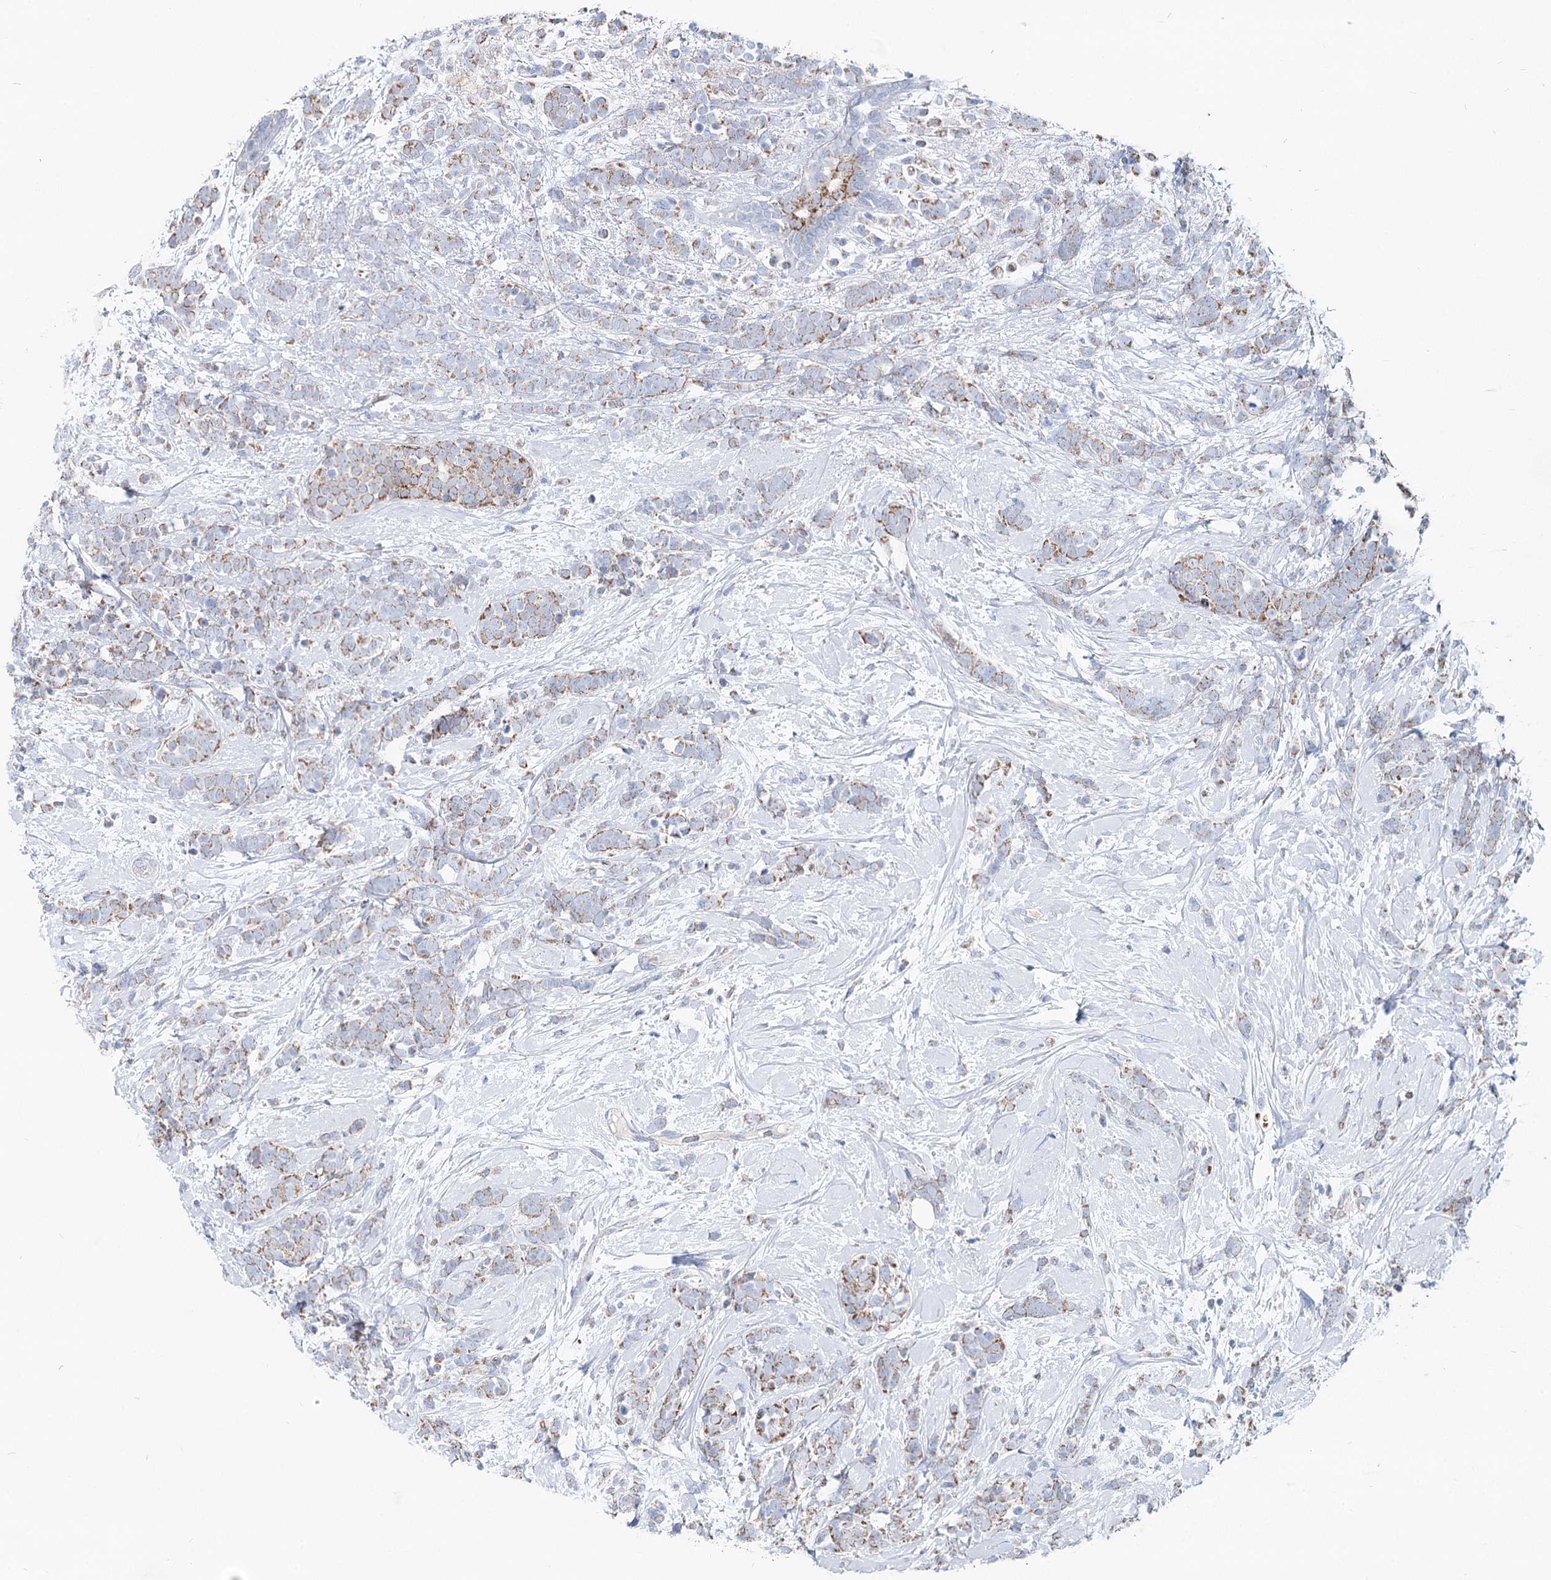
{"staining": {"intensity": "moderate", "quantity": "25%-75%", "location": "cytoplasmic/membranous"}, "tissue": "breast cancer", "cell_type": "Tumor cells", "image_type": "cancer", "snomed": [{"axis": "morphology", "description": "Lobular carcinoma"}, {"axis": "topography", "description": "Breast"}], "caption": "The immunohistochemical stain shows moderate cytoplasmic/membranous expression in tumor cells of breast cancer (lobular carcinoma) tissue. (brown staining indicates protein expression, while blue staining denotes nuclei).", "gene": "MCCC2", "patient": {"sex": "female", "age": 58}}